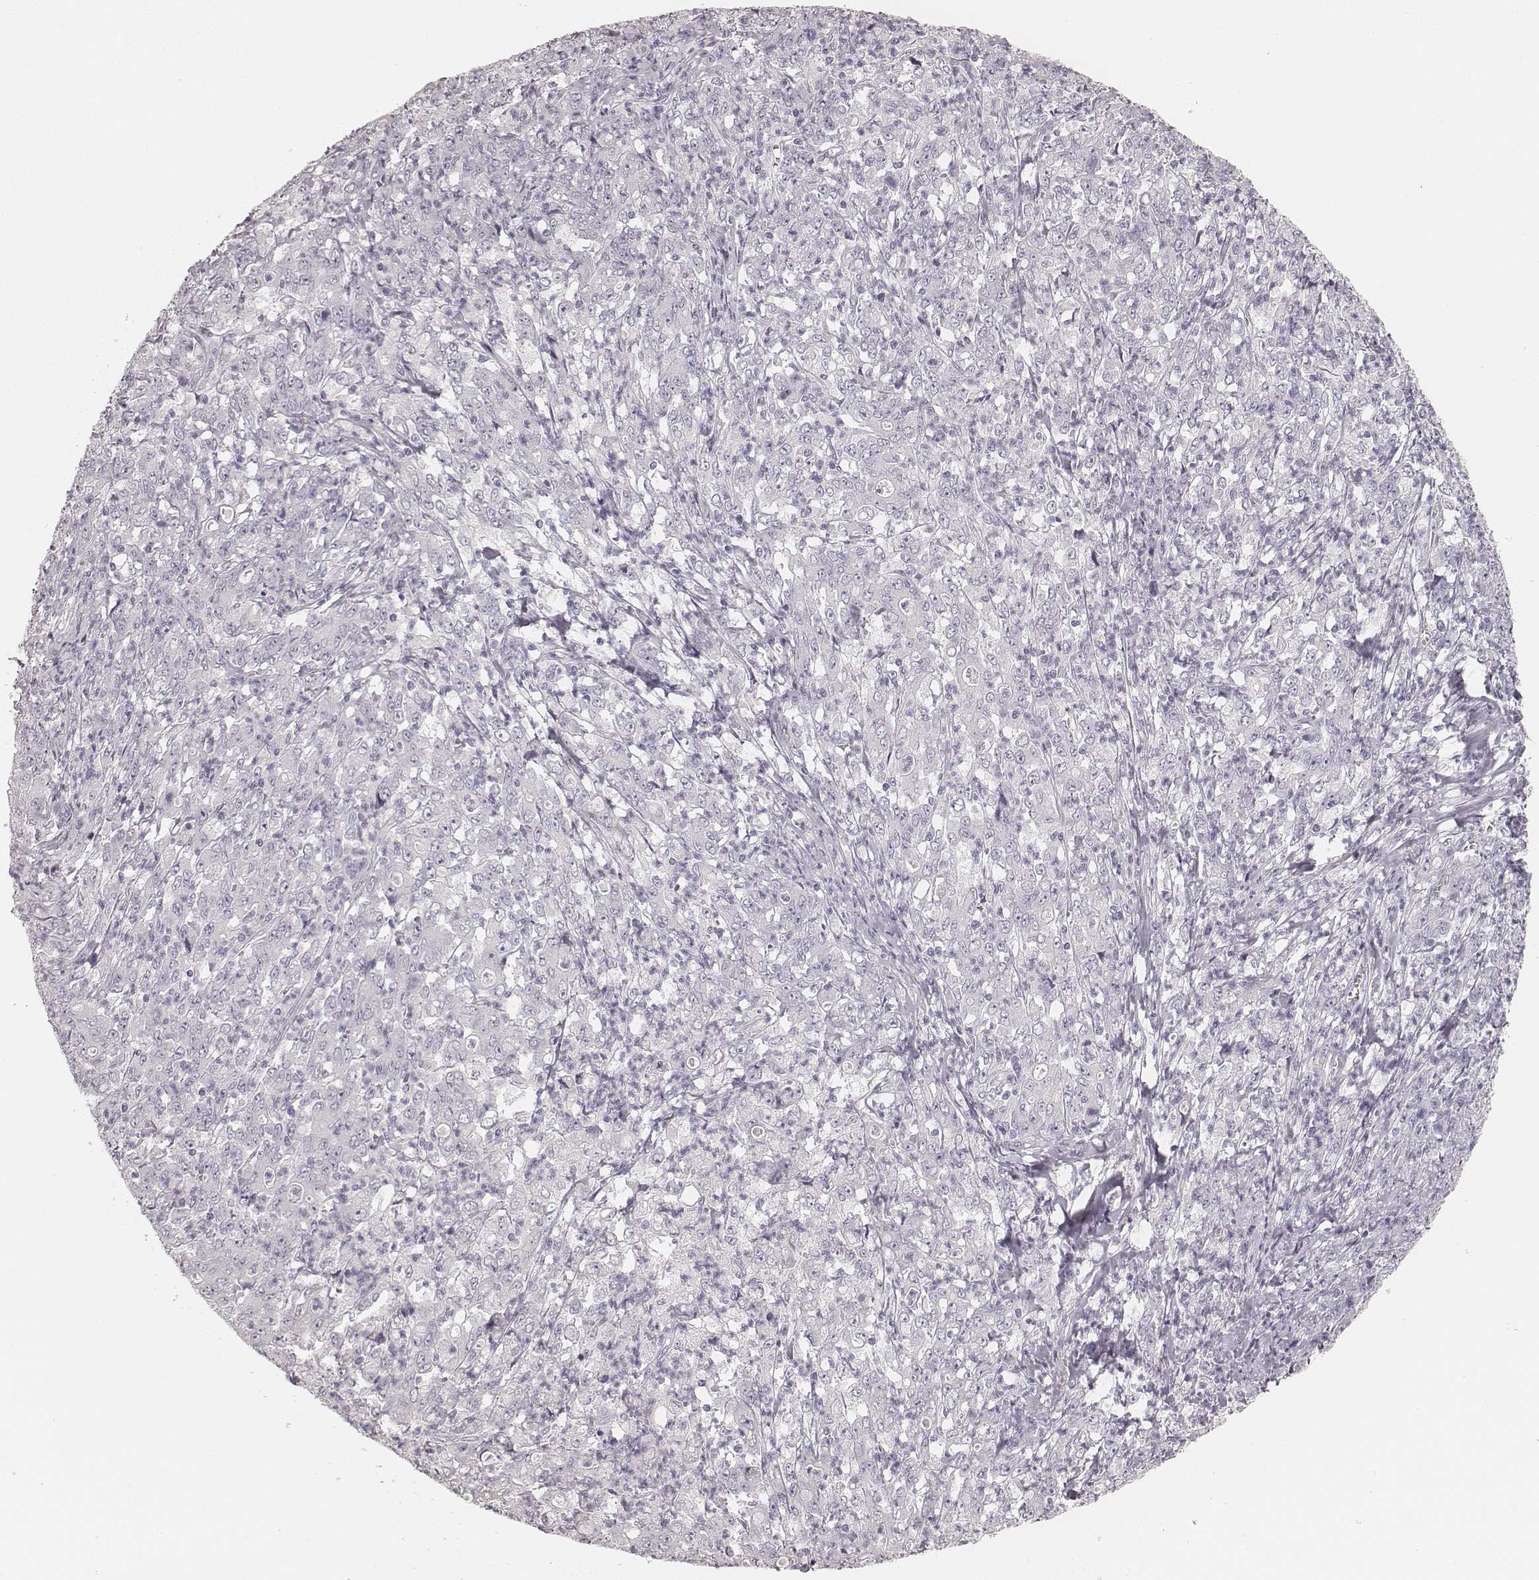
{"staining": {"intensity": "negative", "quantity": "none", "location": "none"}, "tissue": "stomach cancer", "cell_type": "Tumor cells", "image_type": "cancer", "snomed": [{"axis": "morphology", "description": "Adenocarcinoma, NOS"}, {"axis": "topography", "description": "Stomach, lower"}], "caption": "DAB immunohistochemical staining of human stomach adenocarcinoma exhibits no significant positivity in tumor cells.", "gene": "KRT31", "patient": {"sex": "female", "age": 71}}